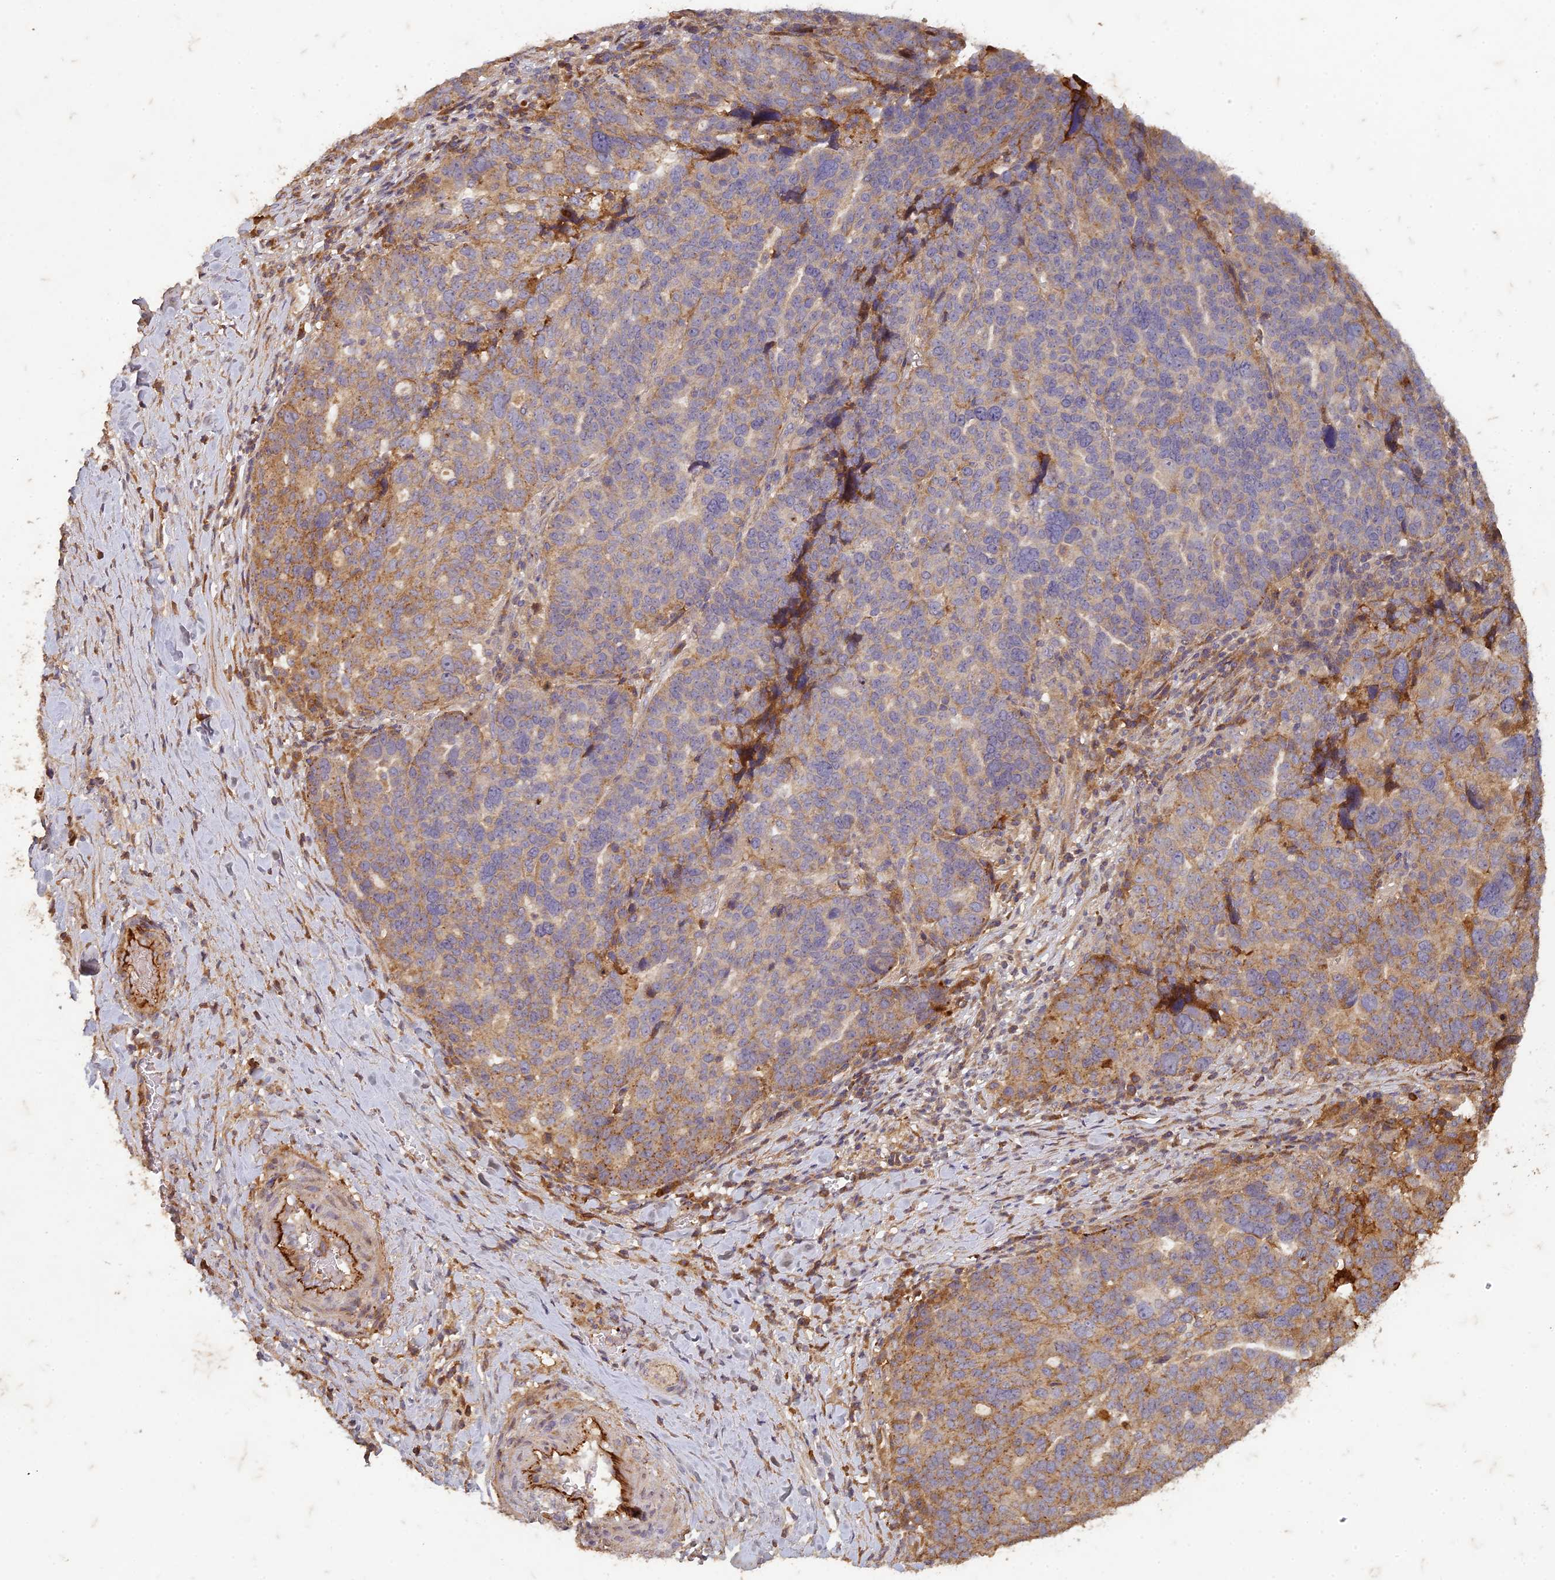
{"staining": {"intensity": "moderate", "quantity": ">75%", "location": "cytoplasmic/membranous"}, "tissue": "ovarian cancer", "cell_type": "Tumor cells", "image_type": "cancer", "snomed": [{"axis": "morphology", "description": "Cystadenocarcinoma, serous, NOS"}, {"axis": "topography", "description": "Ovary"}], "caption": "DAB immunohistochemical staining of ovarian serous cystadenocarcinoma shows moderate cytoplasmic/membranous protein staining in approximately >75% of tumor cells.", "gene": "TCF25", "patient": {"sex": "female", "age": 59}}